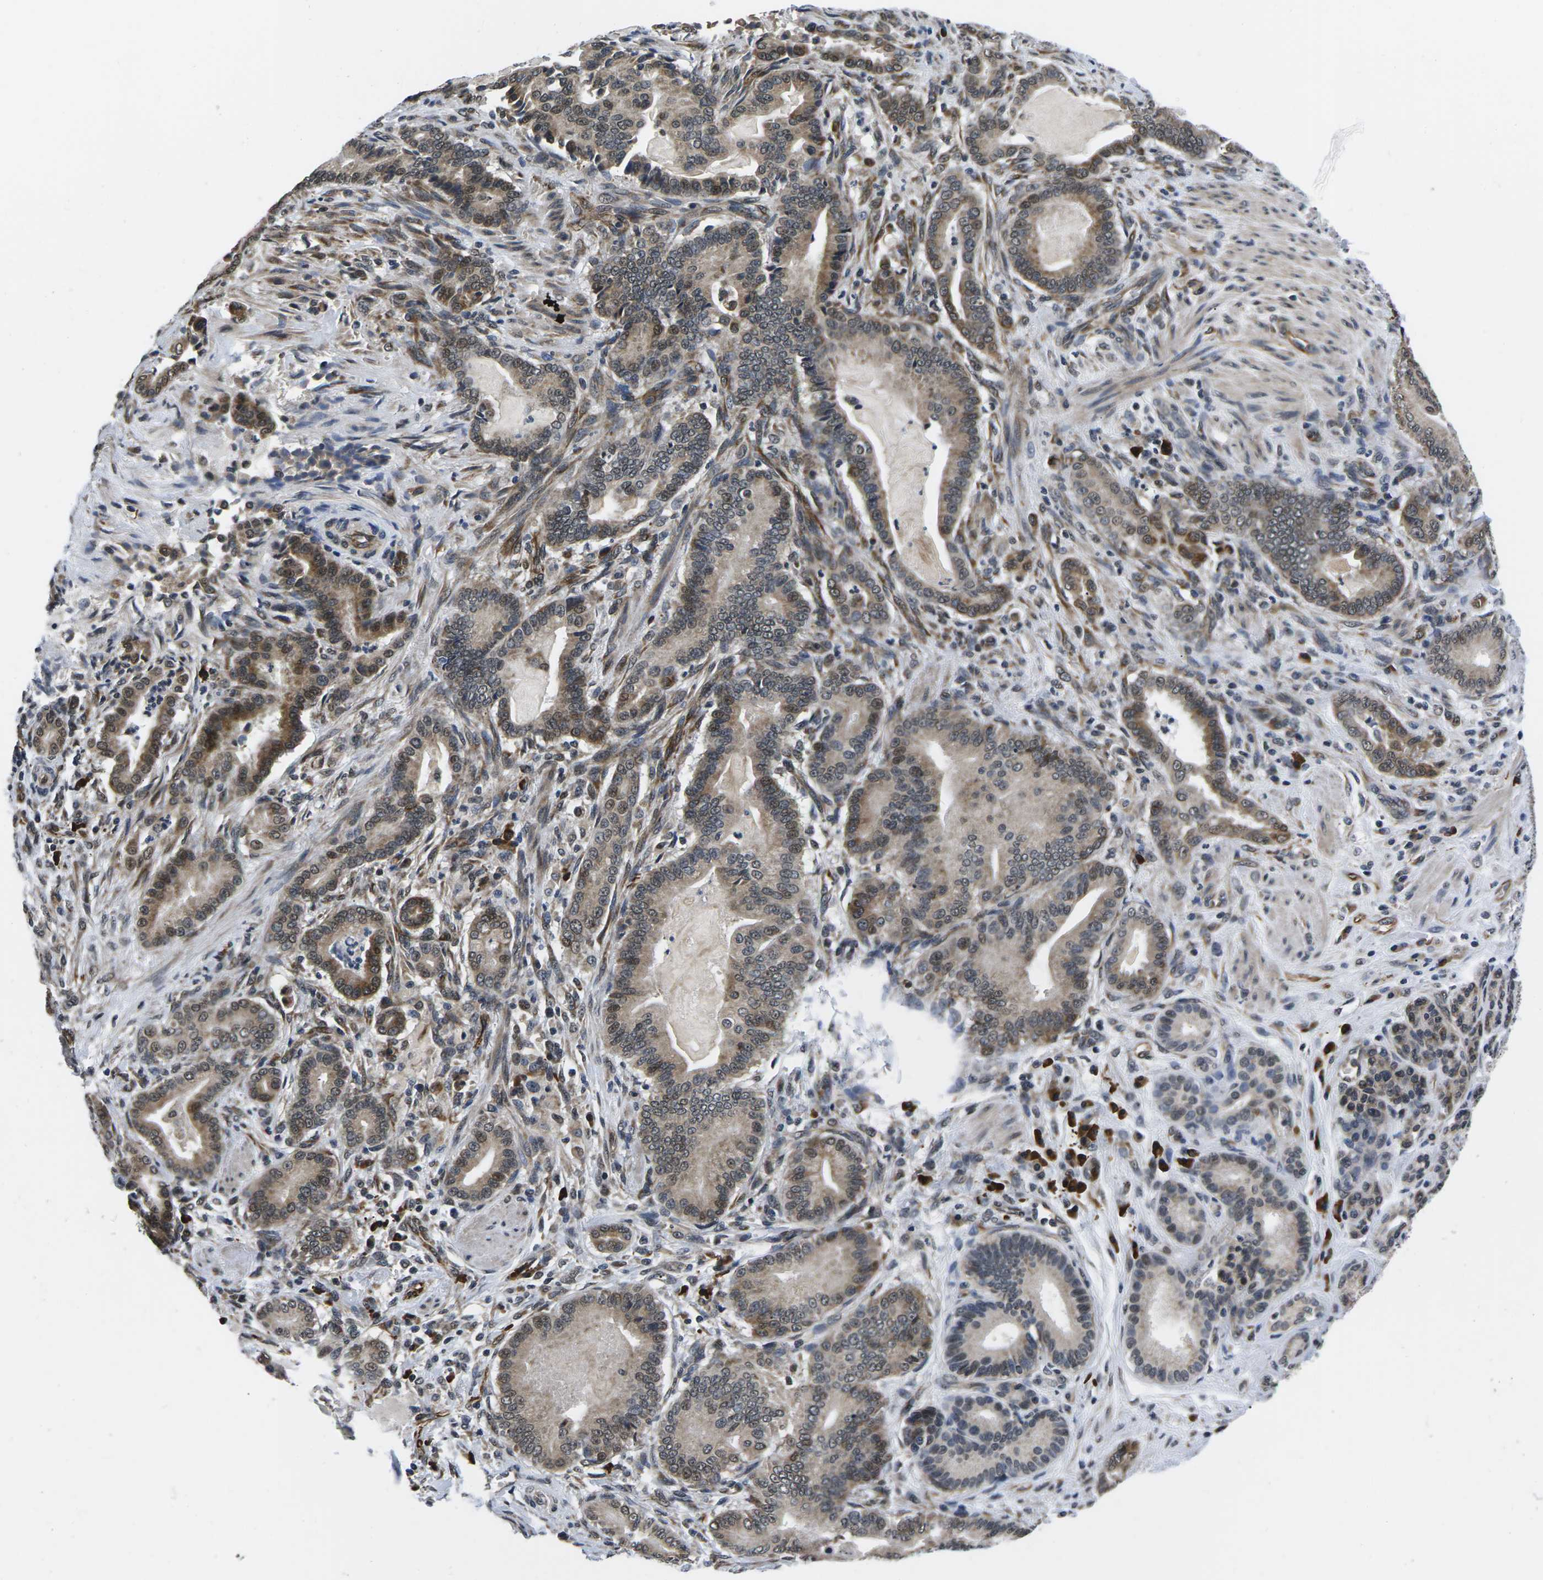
{"staining": {"intensity": "weak", "quantity": ">75%", "location": "cytoplasmic/membranous"}, "tissue": "pancreatic cancer", "cell_type": "Tumor cells", "image_type": "cancer", "snomed": [{"axis": "morphology", "description": "Normal tissue, NOS"}, {"axis": "morphology", "description": "Adenocarcinoma, NOS"}, {"axis": "topography", "description": "Pancreas"}], "caption": "Approximately >75% of tumor cells in pancreatic cancer (adenocarcinoma) show weak cytoplasmic/membranous protein staining as visualized by brown immunohistochemical staining.", "gene": "CCNE1", "patient": {"sex": "male", "age": 63}}